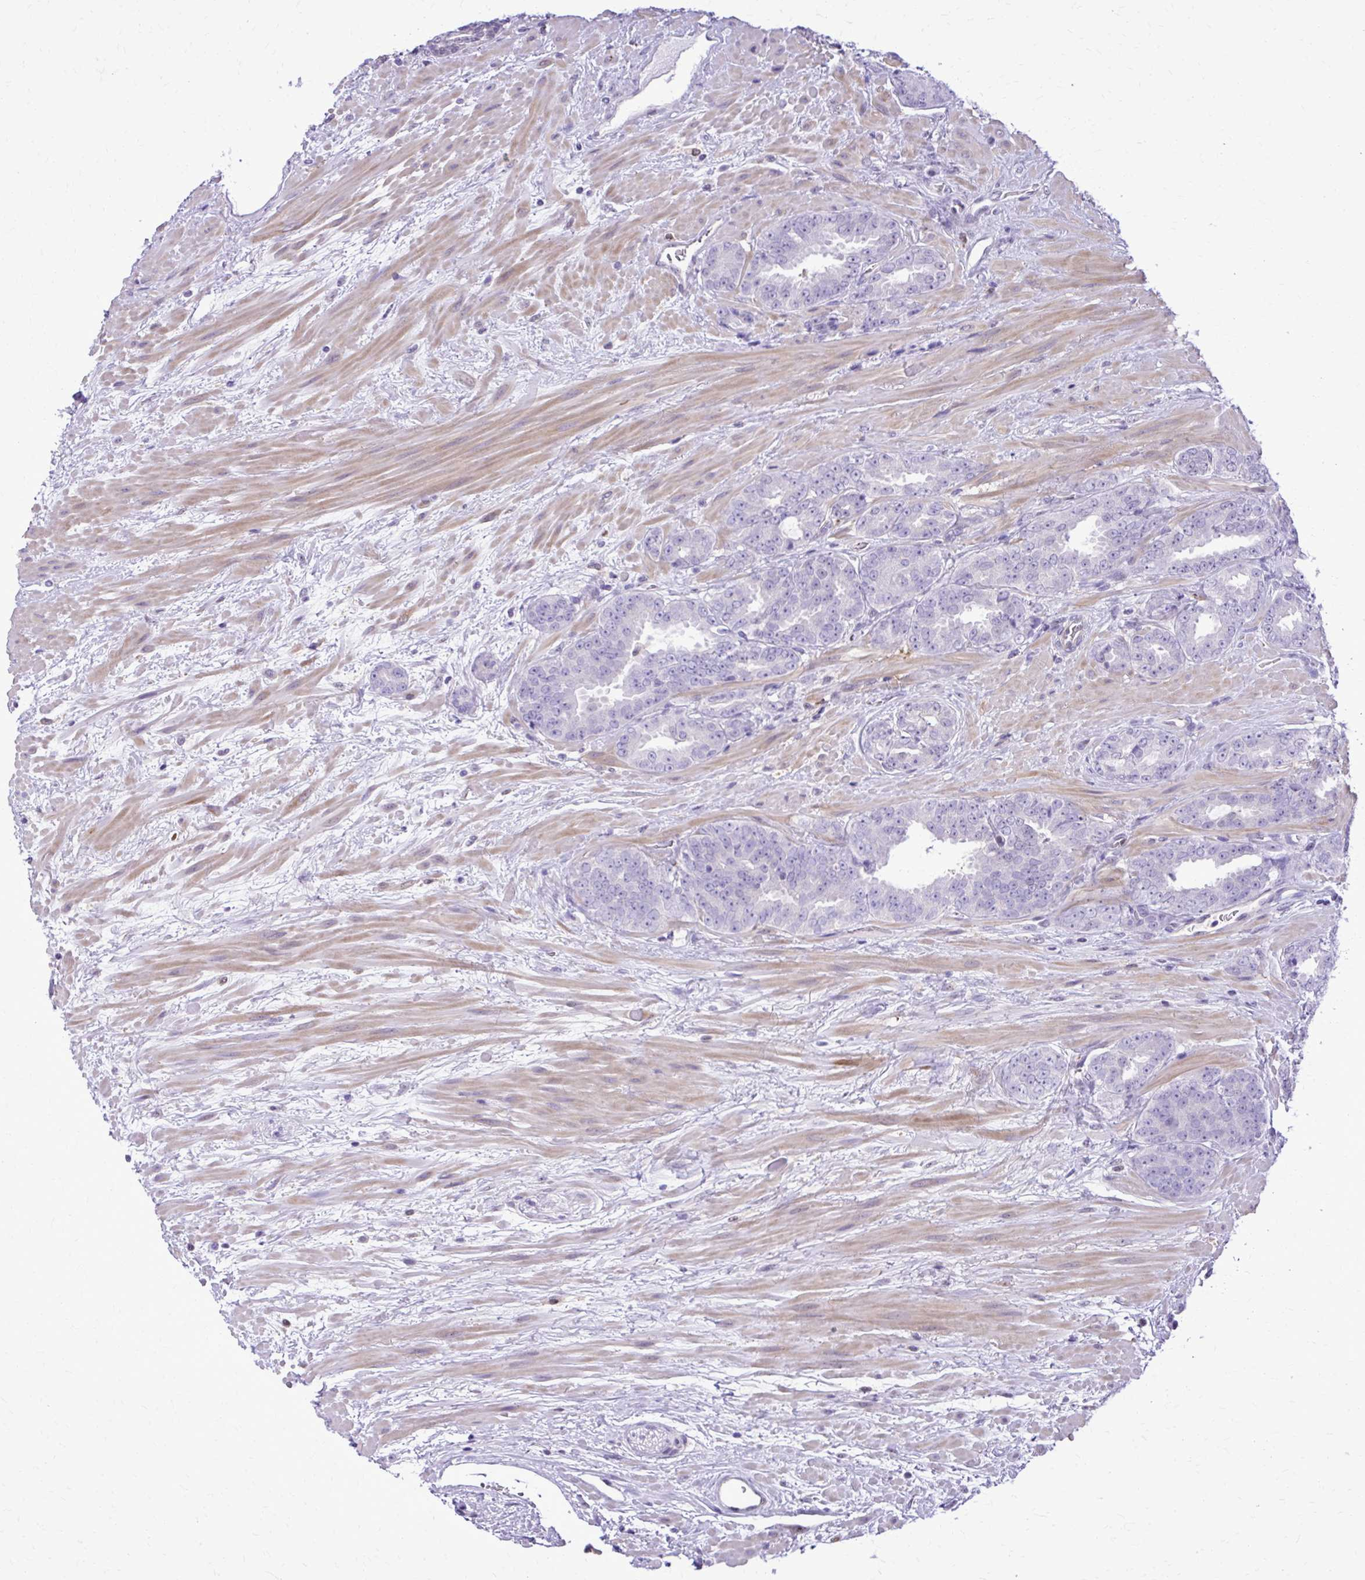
{"staining": {"intensity": "negative", "quantity": "none", "location": "none"}, "tissue": "prostate cancer", "cell_type": "Tumor cells", "image_type": "cancer", "snomed": [{"axis": "morphology", "description": "Adenocarcinoma, High grade"}, {"axis": "topography", "description": "Prostate"}], "caption": "Tumor cells show no significant protein expression in prostate cancer.", "gene": "RASL11B", "patient": {"sex": "male", "age": 72}}